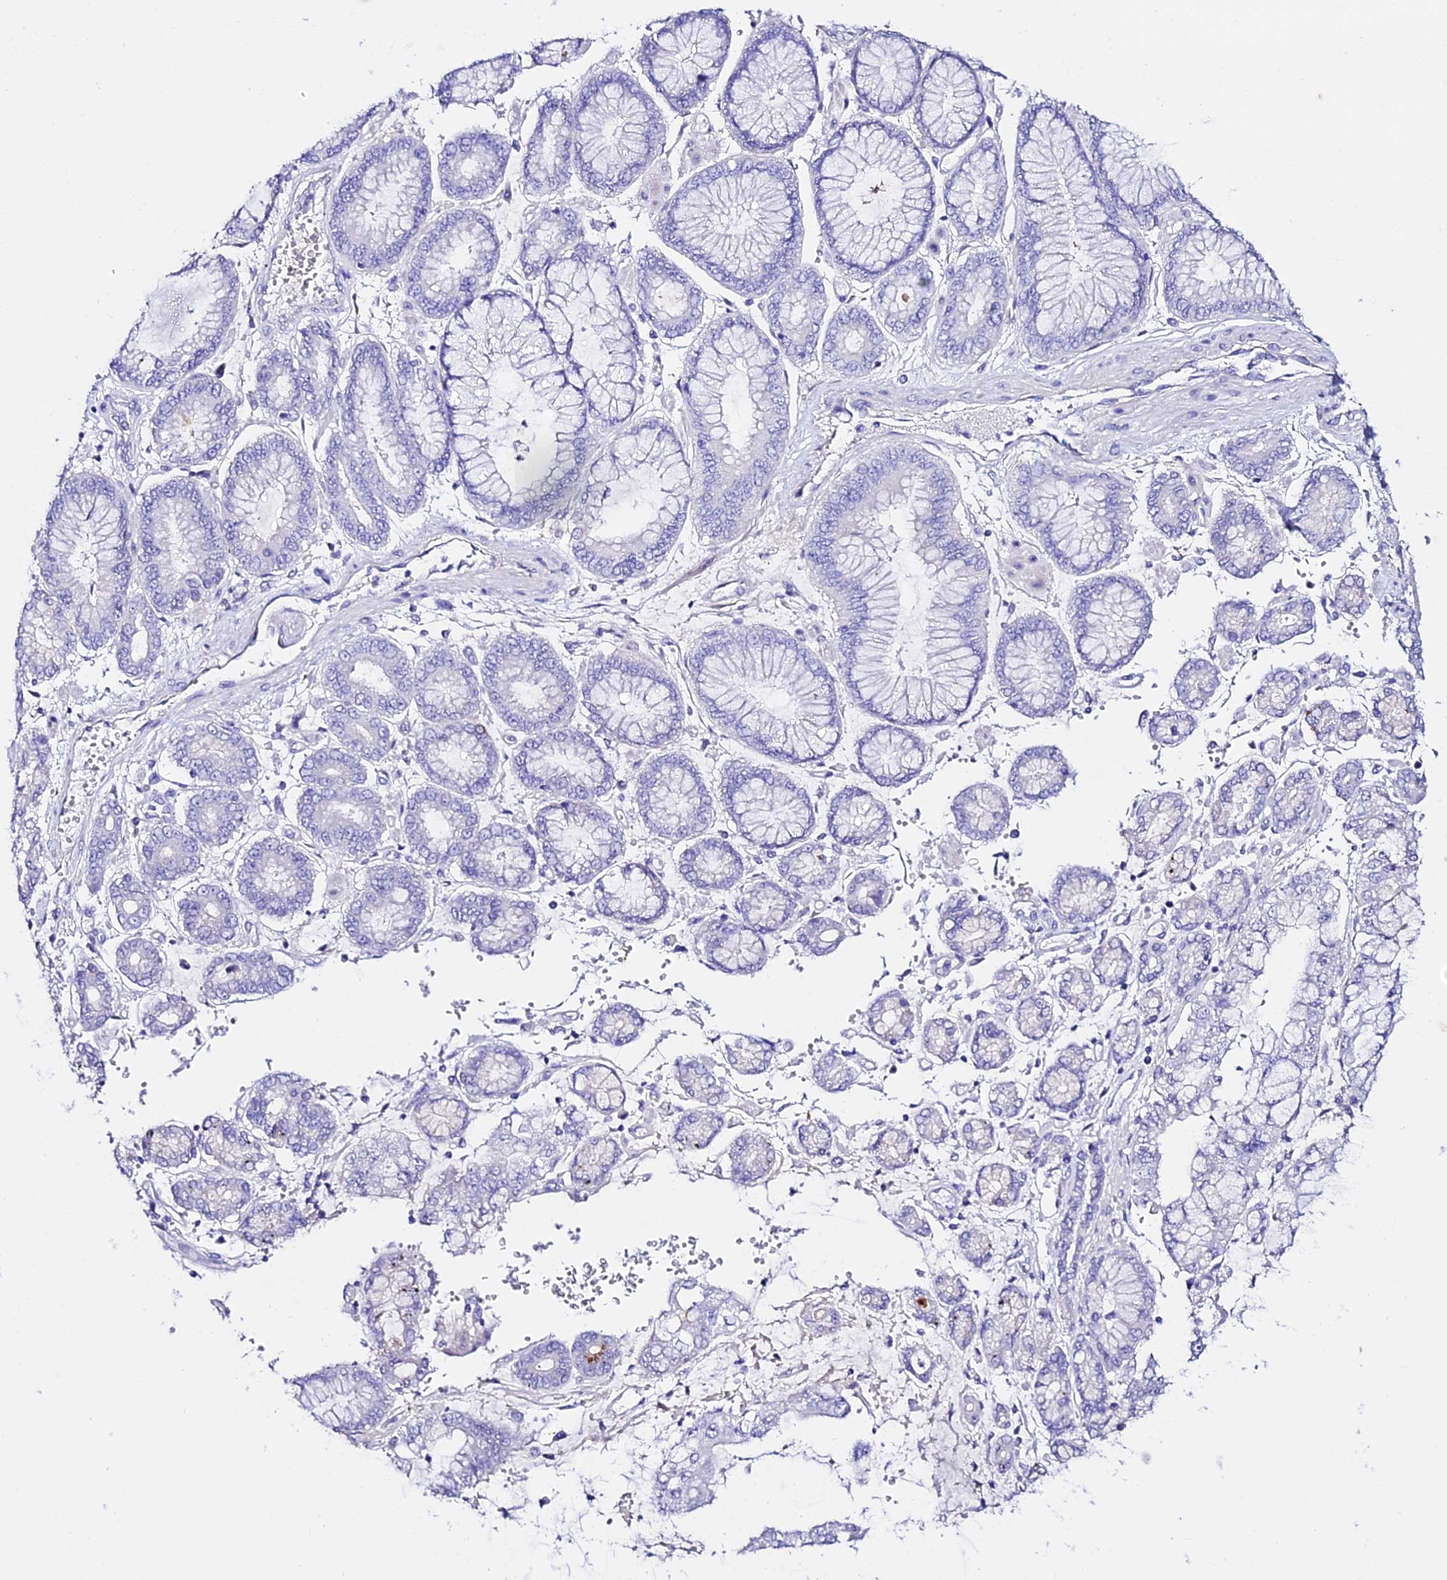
{"staining": {"intensity": "negative", "quantity": "none", "location": "none"}, "tissue": "stomach cancer", "cell_type": "Tumor cells", "image_type": "cancer", "snomed": [{"axis": "morphology", "description": "Adenocarcinoma, NOS"}, {"axis": "topography", "description": "Stomach"}], "caption": "There is no significant expression in tumor cells of adenocarcinoma (stomach). (Brightfield microscopy of DAB immunohistochemistry (IHC) at high magnification).", "gene": "TMEM117", "patient": {"sex": "male", "age": 76}}